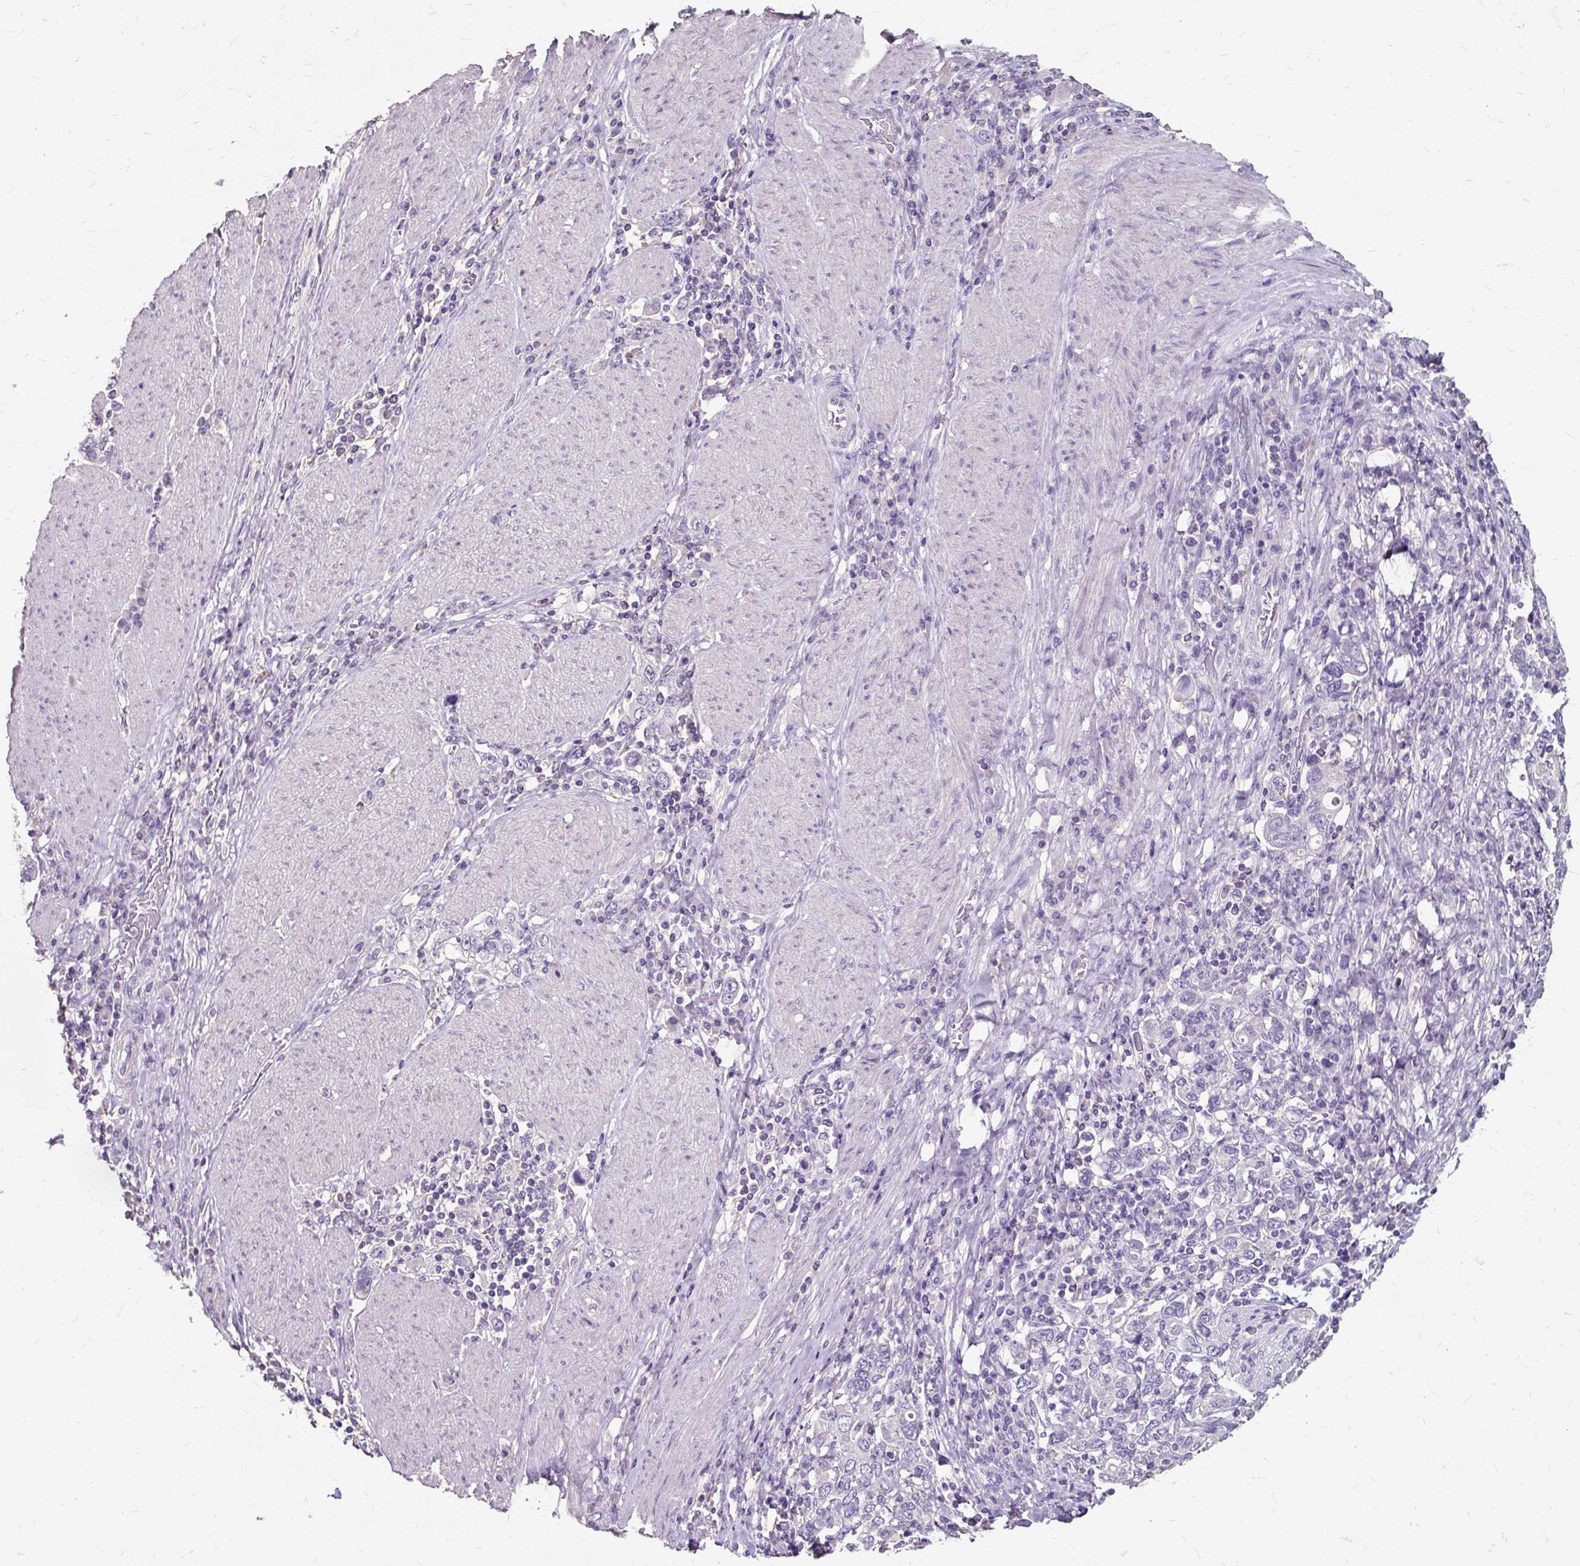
{"staining": {"intensity": "negative", "quantity": "none", "location": "none"}, "tissue": "stomach cancer", "cell_type": "Tumor cells", "image_type": "cancer", "snomed": [{"axis": "morphology", "description": "Adenocarcinoma, NOS"}, {"axis": "topography", "description": "Stomach, upper"}, {"axis": "topography", "description": "Stomach"}], "caption": "IHC of human adenocarcinoma (stomach) exhibits no positivity in tumor cells. (Brightfield microscopy of DAB immunohistochemistry (IHC) at high magnification).", "gene": "KLHL24", "patient": {"sex": "male", "age": 62}}